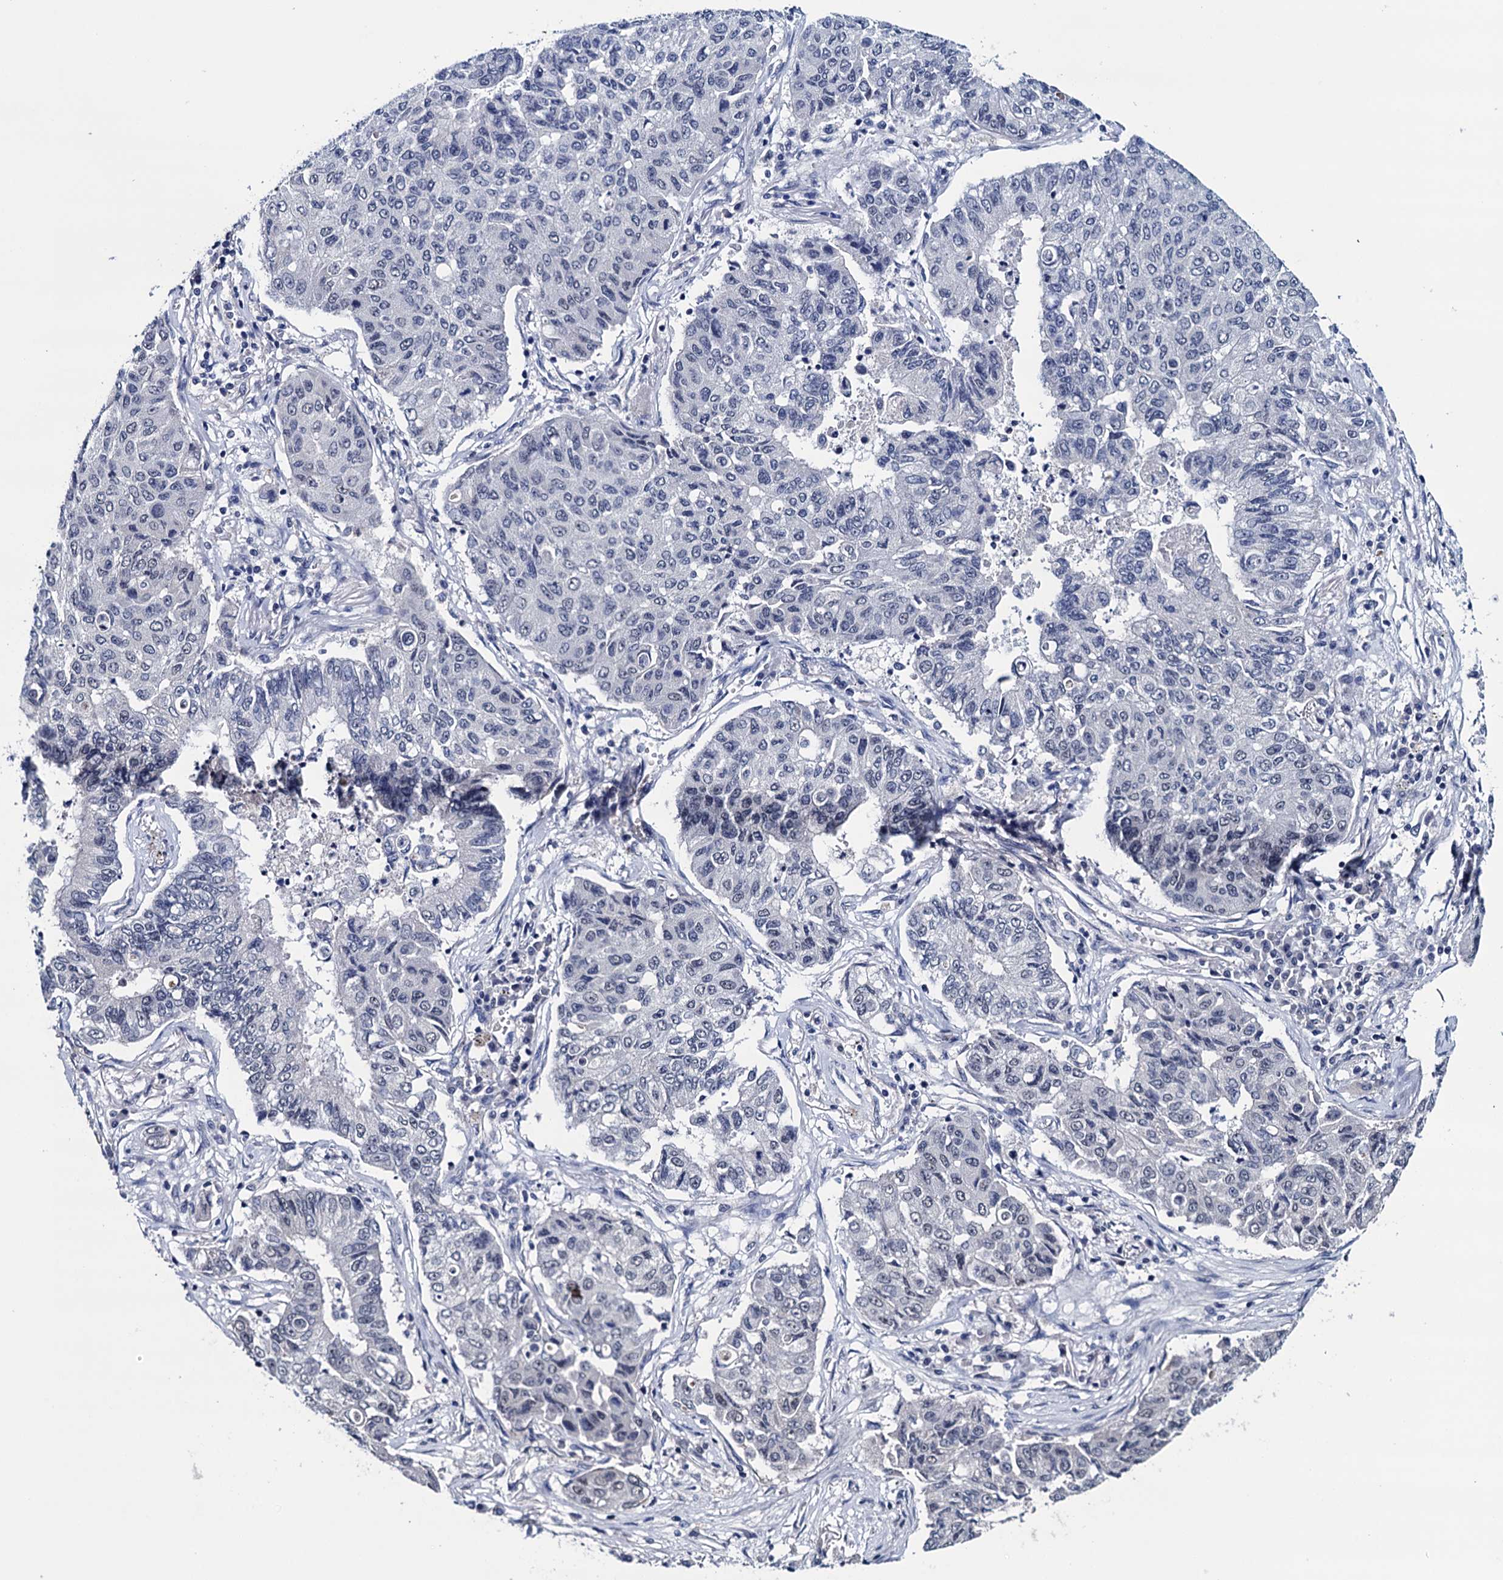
{"staining": {"intensity": "negative", "quantity": "none", "location": "none"}, "tissue": "lung cancer", "cell_type": "Tumor cells", "image_type": "cancer", "snomed": [{"axis": "morphology", "description": "Squamous cell carcinoma, NOS"}, {"axis": "topography", "description": "Lung"}], "caption": "There is no significant positivity in tumor cells of lung cancer.", "gene": "FNBP4", "patient": {"sex": "male", "age": 74}}